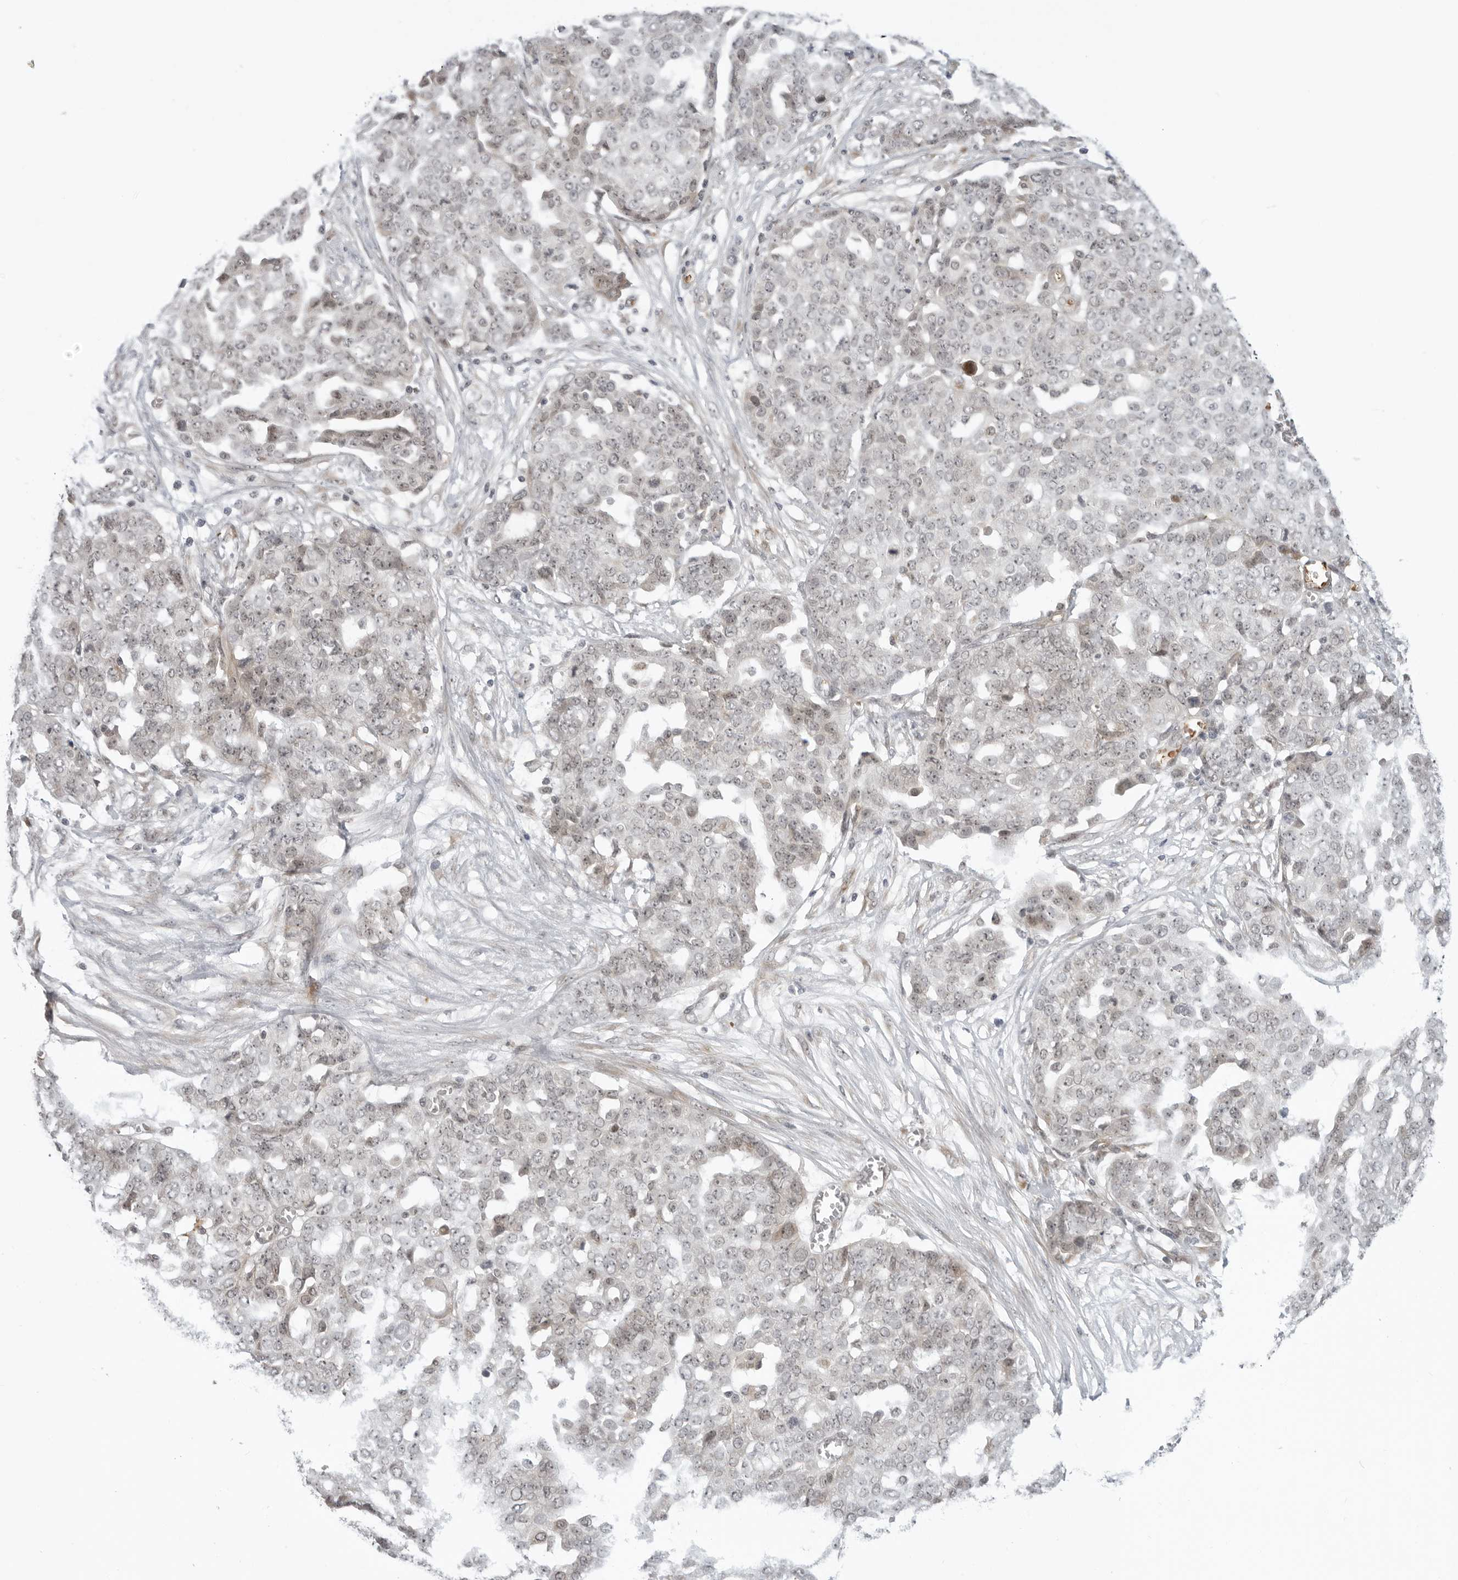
{"staining": {"intensity": "weak", "quantity": "<25%", "location": "nuclear"}, "tissue": "ovarian cancer", "cell_type": "Tumor cells", "image_type": "cancer", "snomed": [{"axis": "morphology", "description": "Cystadenocarcinoma, serous, NOS"}, {"axis": "topography", "description": "Soft tissue"}, {"axis": "topography", "description": "Ovary"}], "caption": "Immunohistochemistry (IHC) image of human ovarian cancer (serous cystadenocarcinoma) stained for a protein (brown), which exhibits no staining in tumor cells. (Immunohistochemistry (IHC), brightfield microscopy, high magnification).", "gene": "SUGCT", "patient": {"sex": "female", "age": 57}}